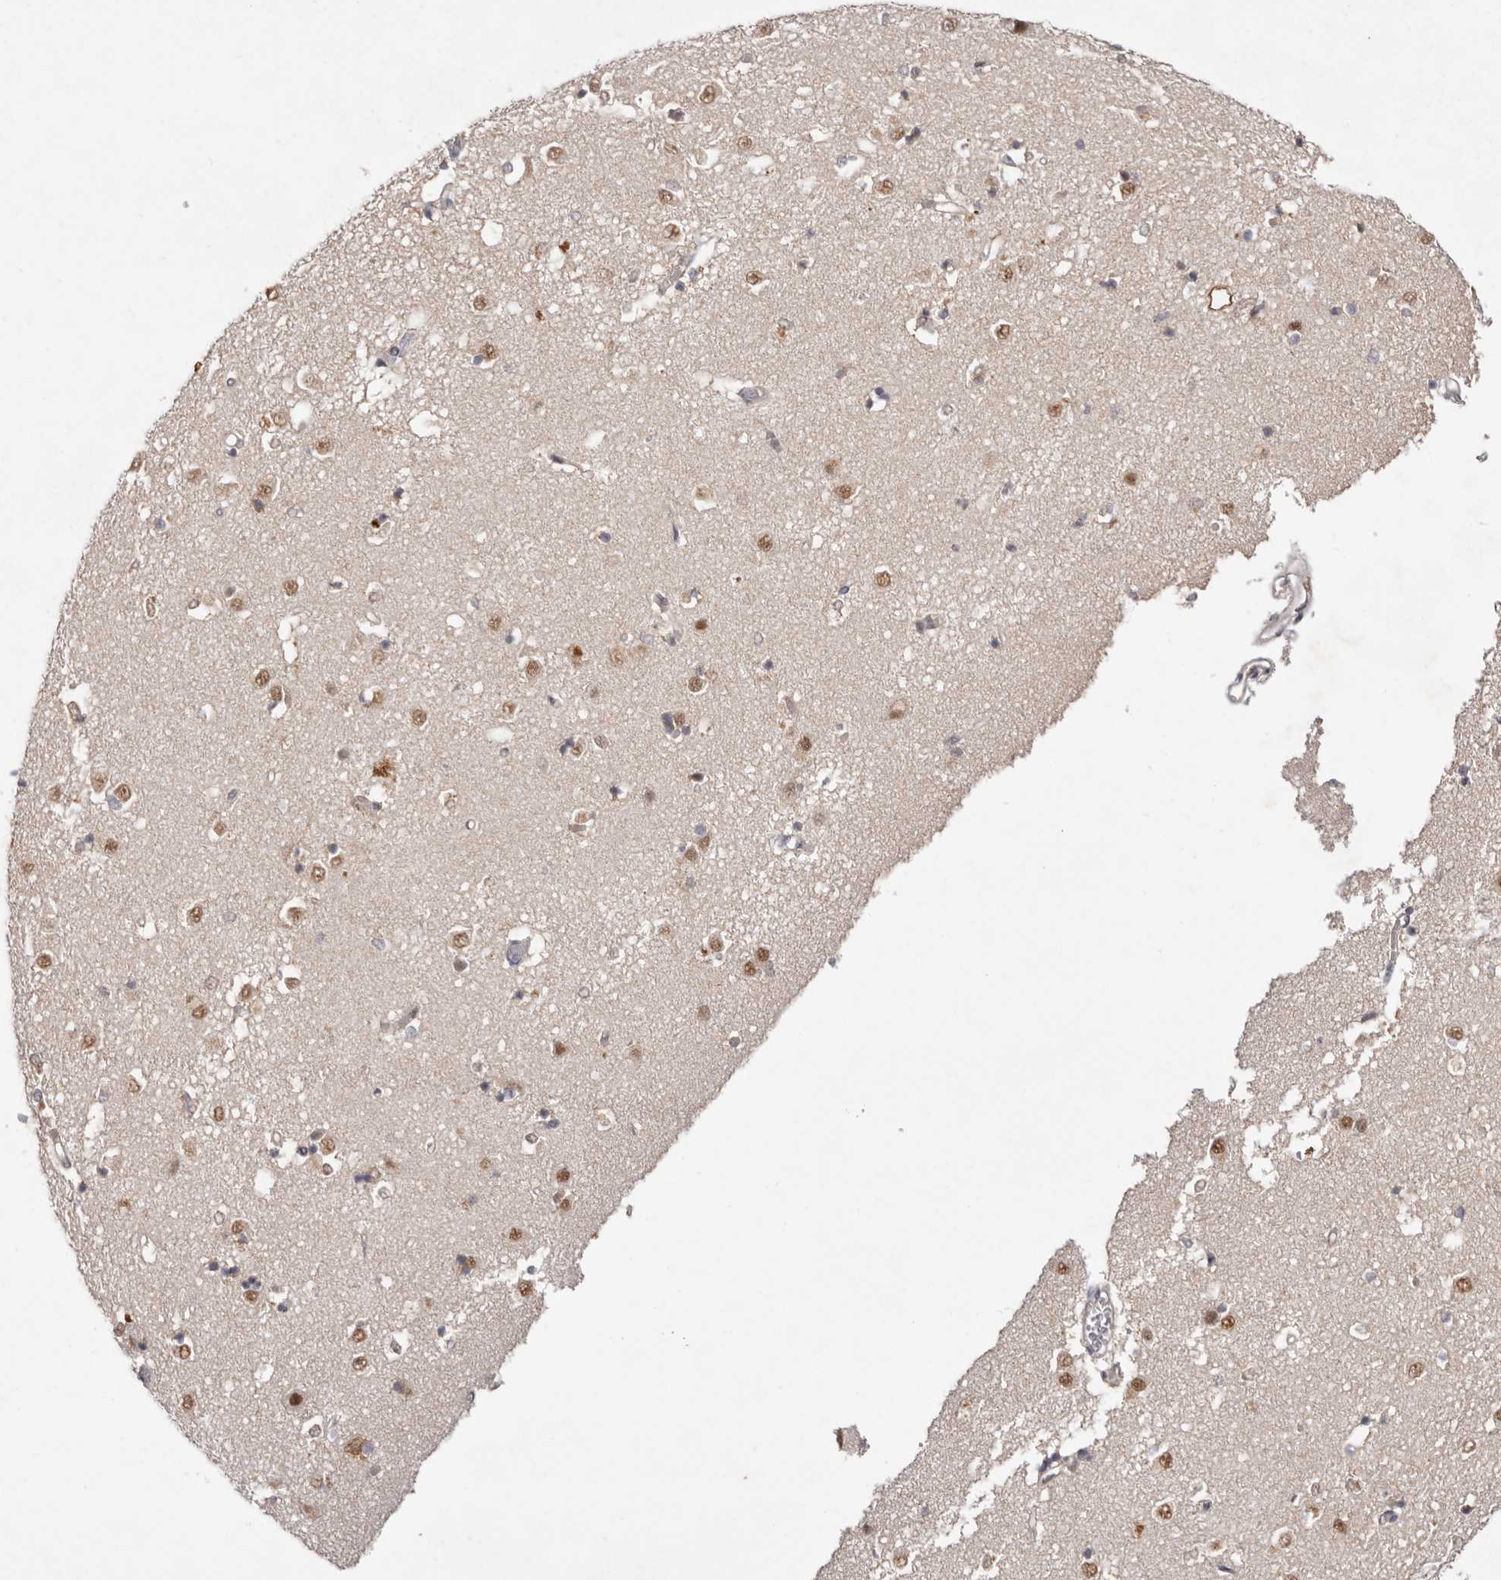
{"staining": {"intensity": "weak", "quantity": "<25%", "location": "nuclear"}, "tissue": "caudate", "cell_type": "Glial cells", "image_type": "normal", "snomed": [{"axis": "morphology", "description": "Normal tissue, NOS"}, {"axis": "topography", "description": "Lateral ventricle wall"}], "caption": "This is an immunohistochemistry (IHC) image of normal caudate. There is no expression in glial cells.", "gene": "TADA1", "patient": {"sex": "male", "age": 45}}